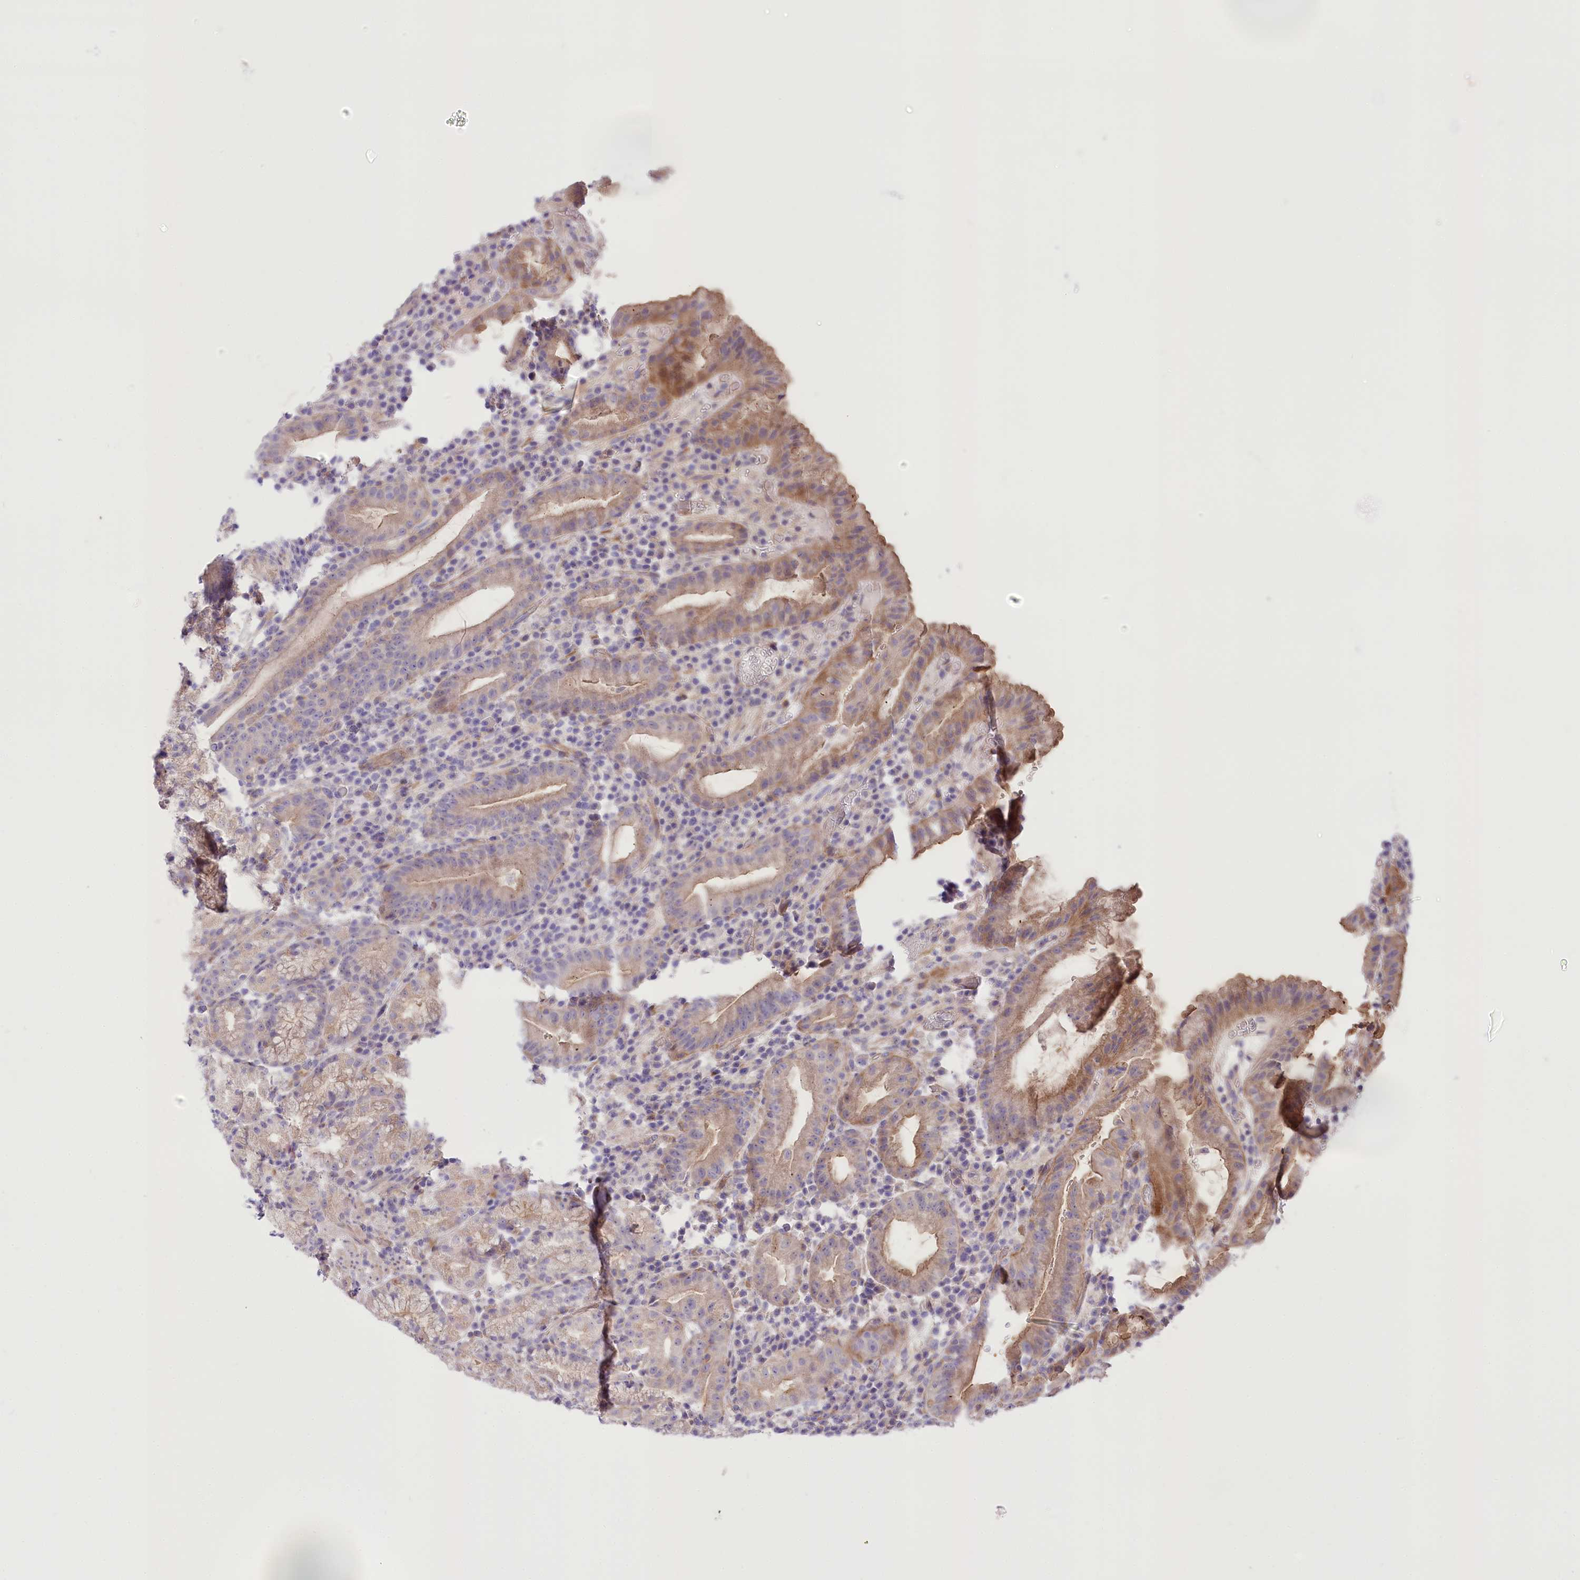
{"staining": {"intensity": "moderate", "quantity": "25%-75%", "location": "cytoplasmic/membranous"}, "tissue": "stomach", "cell_type": "Glandular cells", "image_type": "normal", "snomed": [{"axis": "morphology", "description": "Normal tissue, NOS"}, {"axis": "morphology", "description": "Inflammation, NOS"}, {"axis": "topography", "description": "Stomach"}], "caption": "Benign stomach was stained to show a protein in brown. There is medium levels of moderate cytoplasmic/membranous staining in about 25%-75% of glandular cells.", "gene": "TRUB1", "patient": {"sex": "male", "age": 79}}